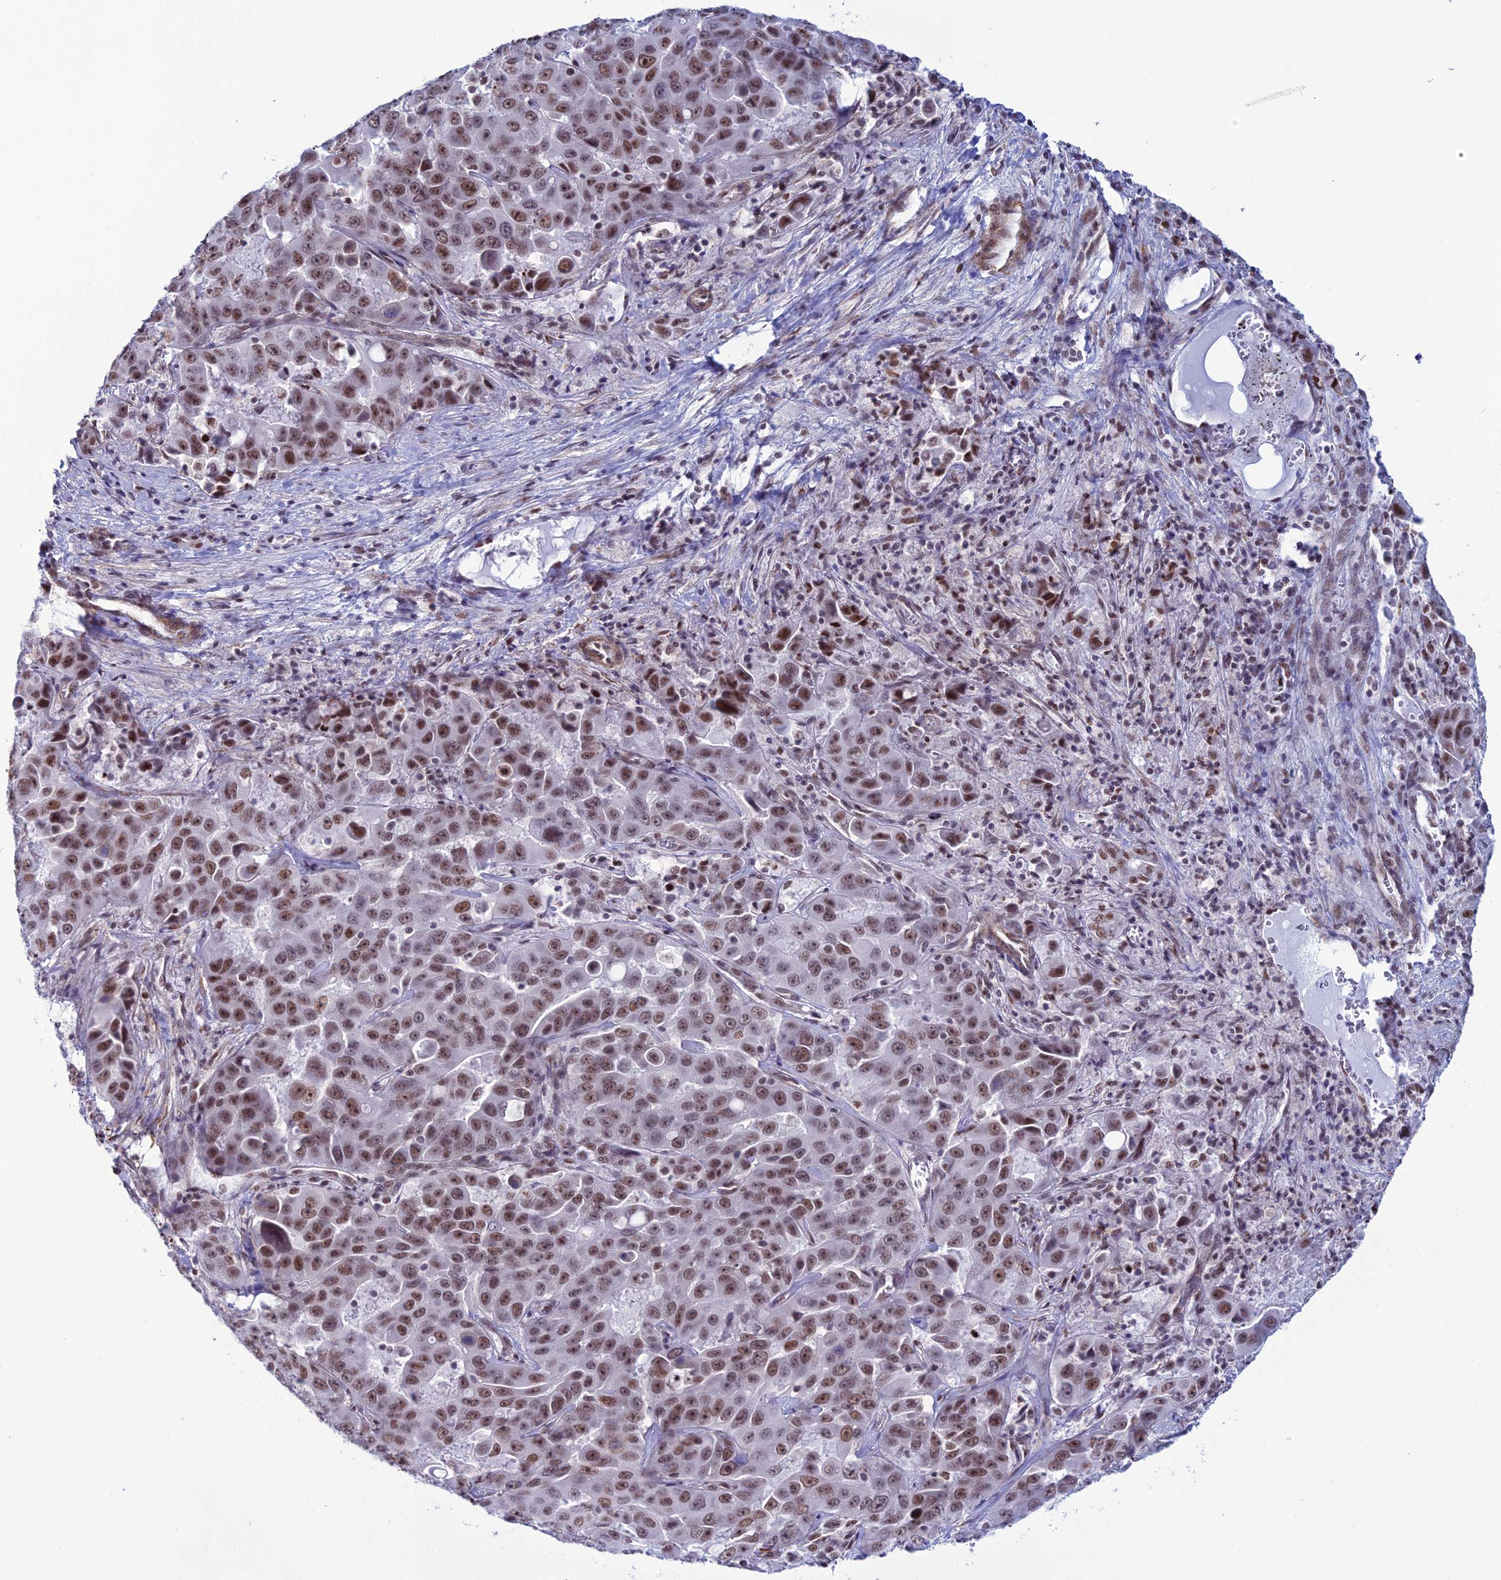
{"staining": {"intensity": "moderate", "quantity": ">75%", "location": "nuclear"}, "tissue": "liver cancer", "cell_type": "Tumor cells", "image_type": "cancer", "snomed": [{"axis": "morphology", "description": "Cholangiocarcinoma"}, {"axis": "topography", "description": "Liver"}], "caption": "Liver cancer (cholangiocarcinoma) stained with a protein marker demonstrates moderate staining in tumor cells.", "gene": "U2AF1", "patient": {"sex": "female", "age": 52}}